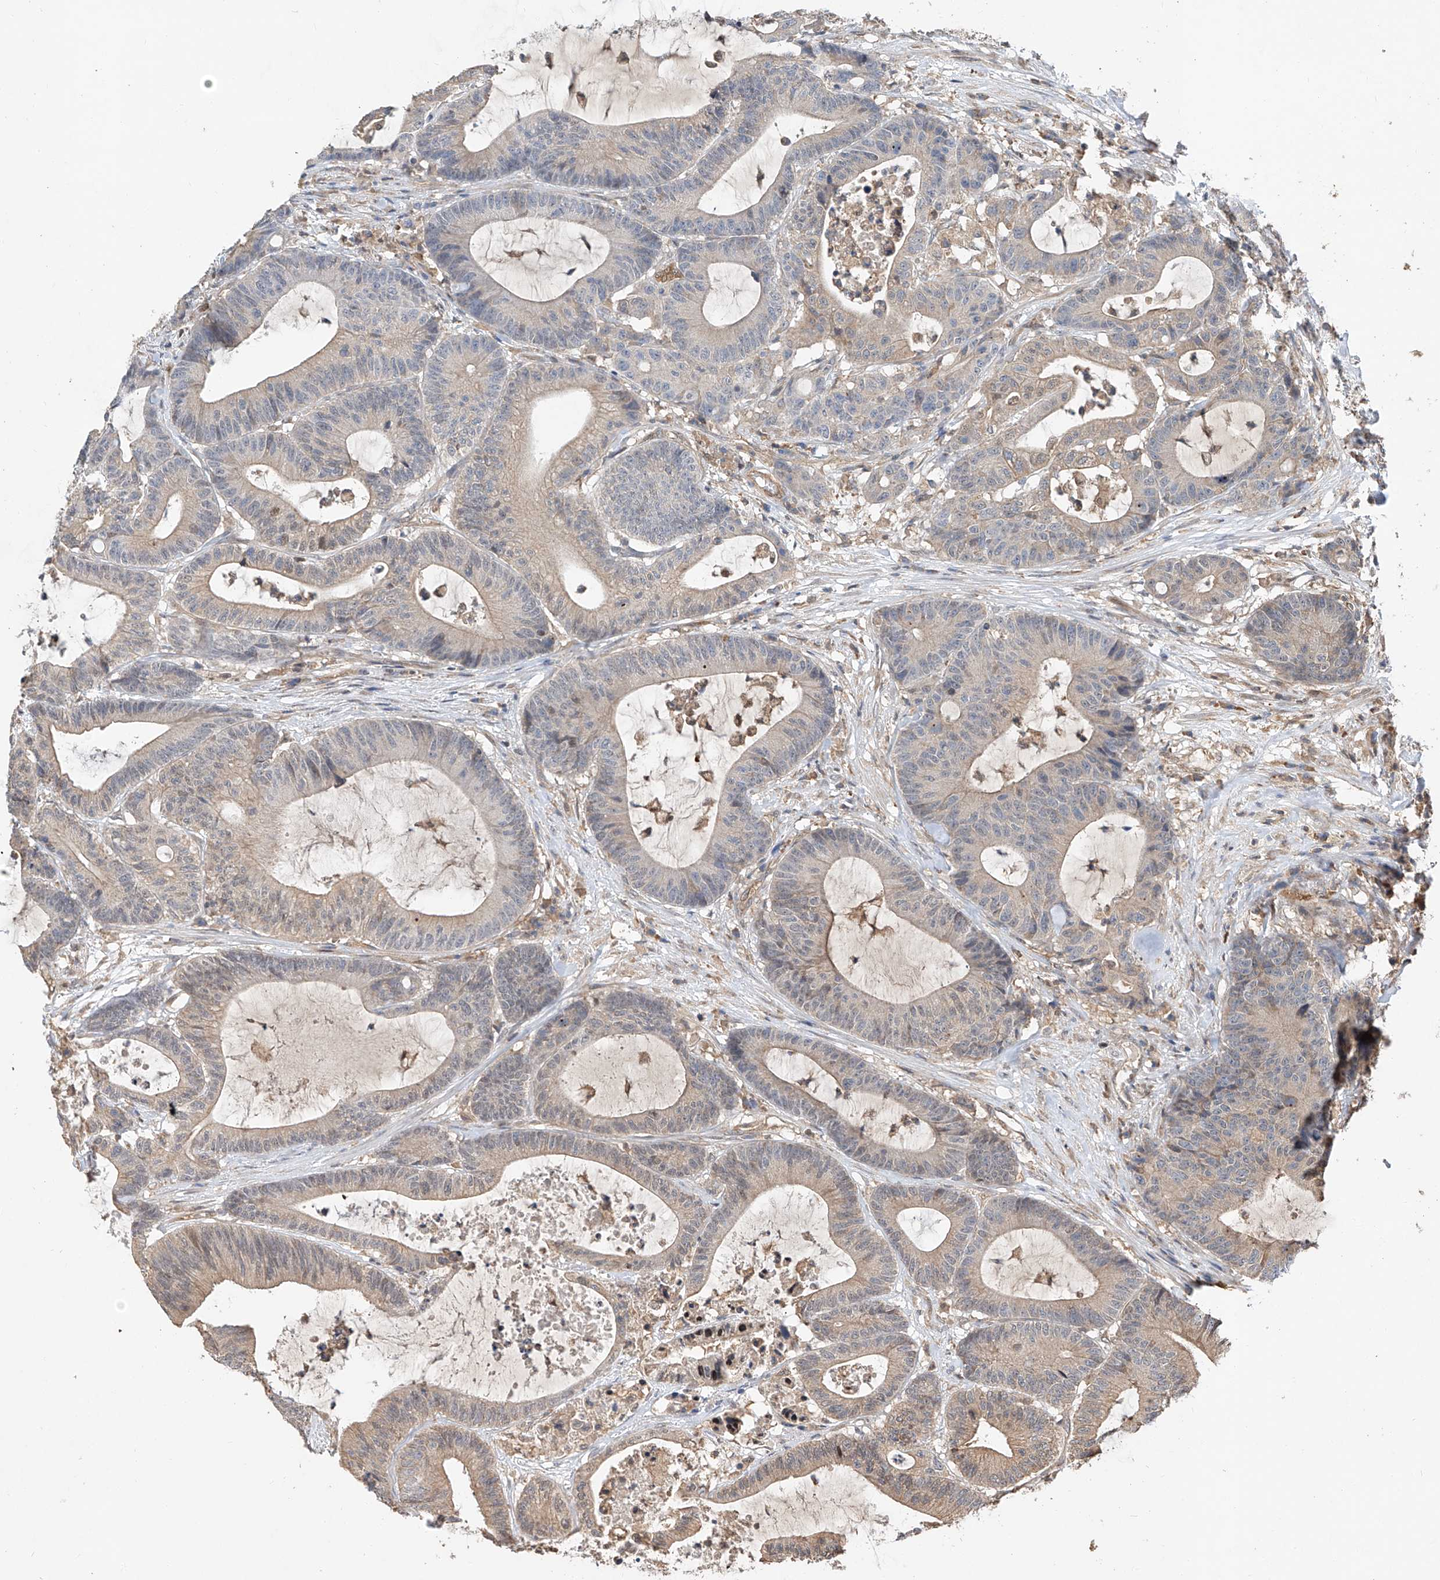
{"staining": {"intensity": "weak", "quantity": "25%-75%", "location": "cytoplasmic/membranous"}, "tissue": "colorectal cancer", "cell_type": "Tumor cells", "image_type": "cancer", "snomed": [{"axis": "morphology", "description": "Adenocarcinoma, NOS"}, {"axis": "topography", "description": "Colon"}], "caption": "Tumor cells exhibit weak cytoplasmic/membranous expression in approximately 25%-75% of cells in adenocarcinoma (colorectal).", "gene": "RILPL2", "patient": {"sex": "female", "age": 84}}